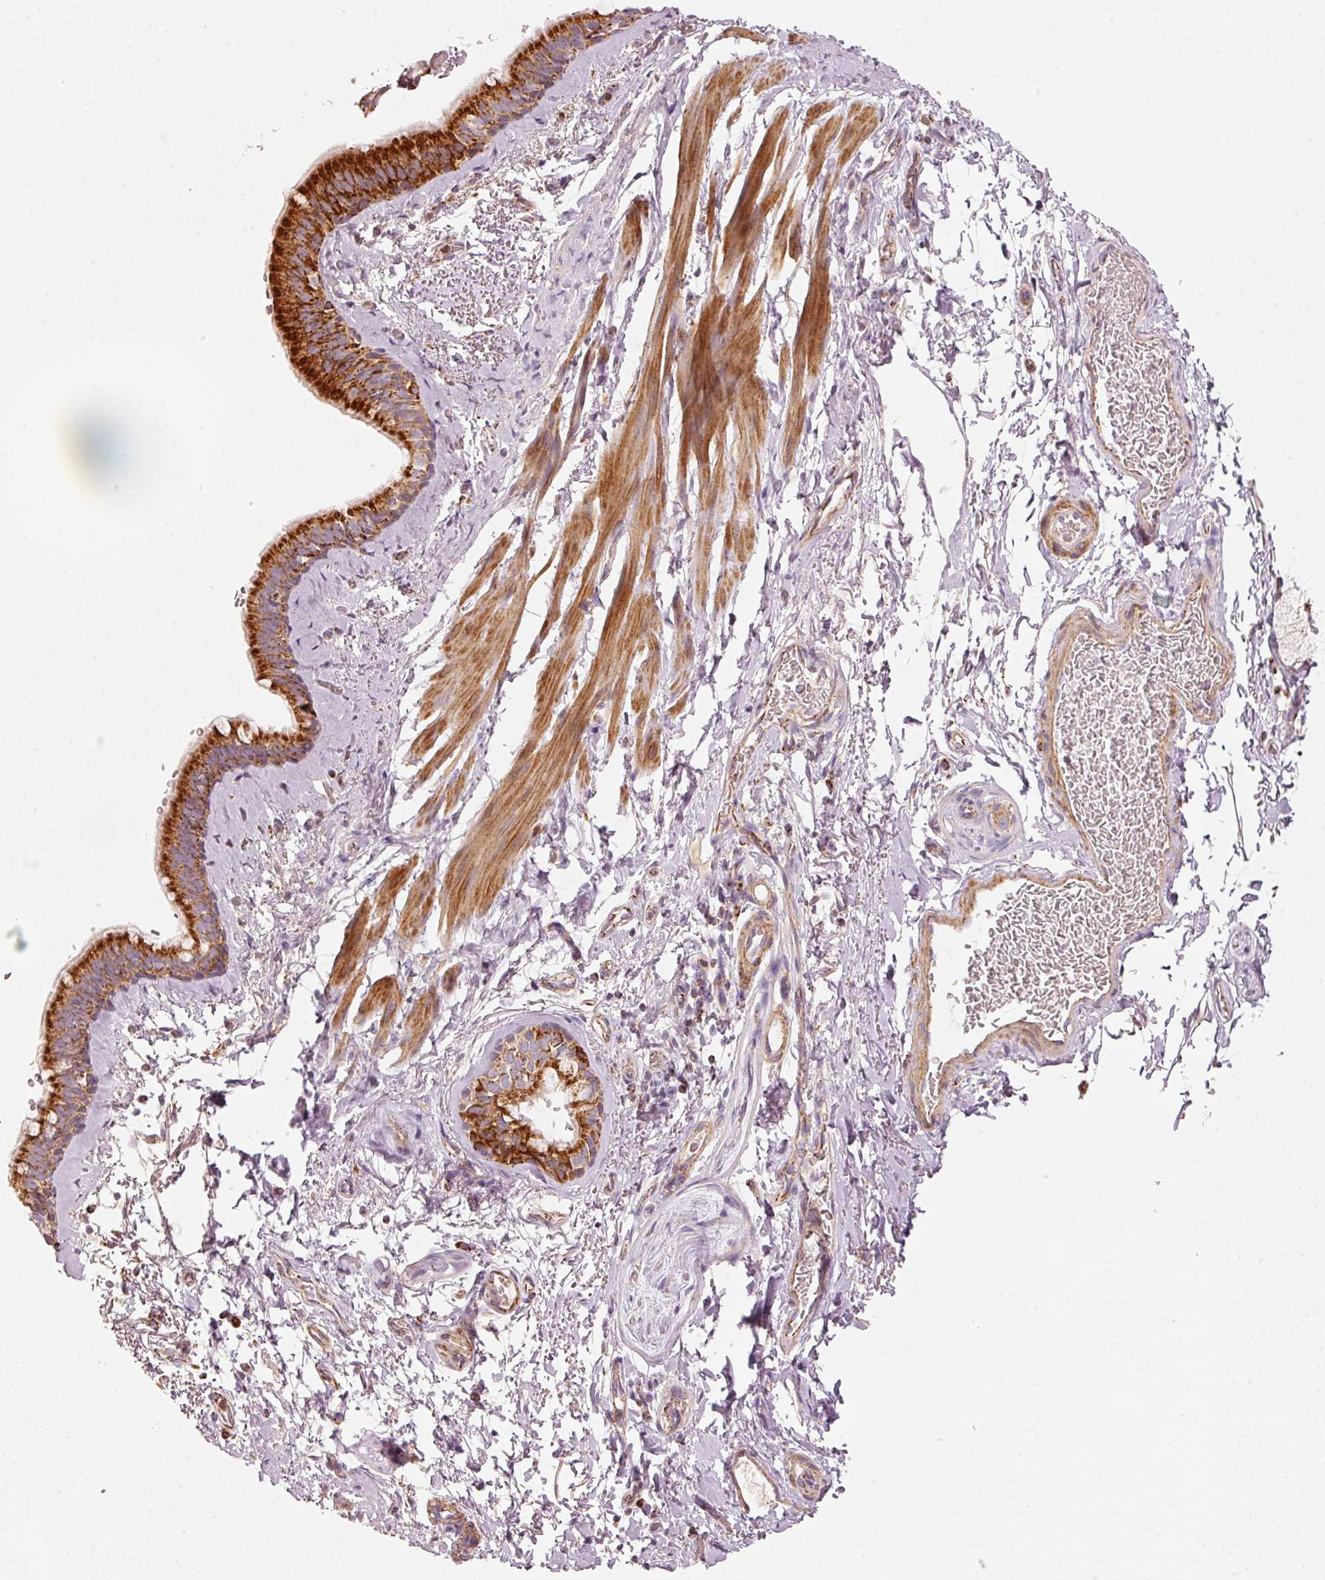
{"staining": {"intensity": "strong", "quantity": ">75%", "location": "cytoplasmic/membranous"}, "tissue": "bronchus", "cell_type": "Respiratory epithelial cells", "image_type": "normal", "snomed": [{"axis": "morphology", "description": "Normal tissue, NOS"}, {"axis": "topography", "description": "Bronchus"}], "caption": "IHC of normal human bronchus exhibits high levels of strong cytoplasmic/membranous expression in approximately >75% of respiratory epithelial cells.", "gene": "C17orf98", "patient": {"sex": "male", "age": 67}}